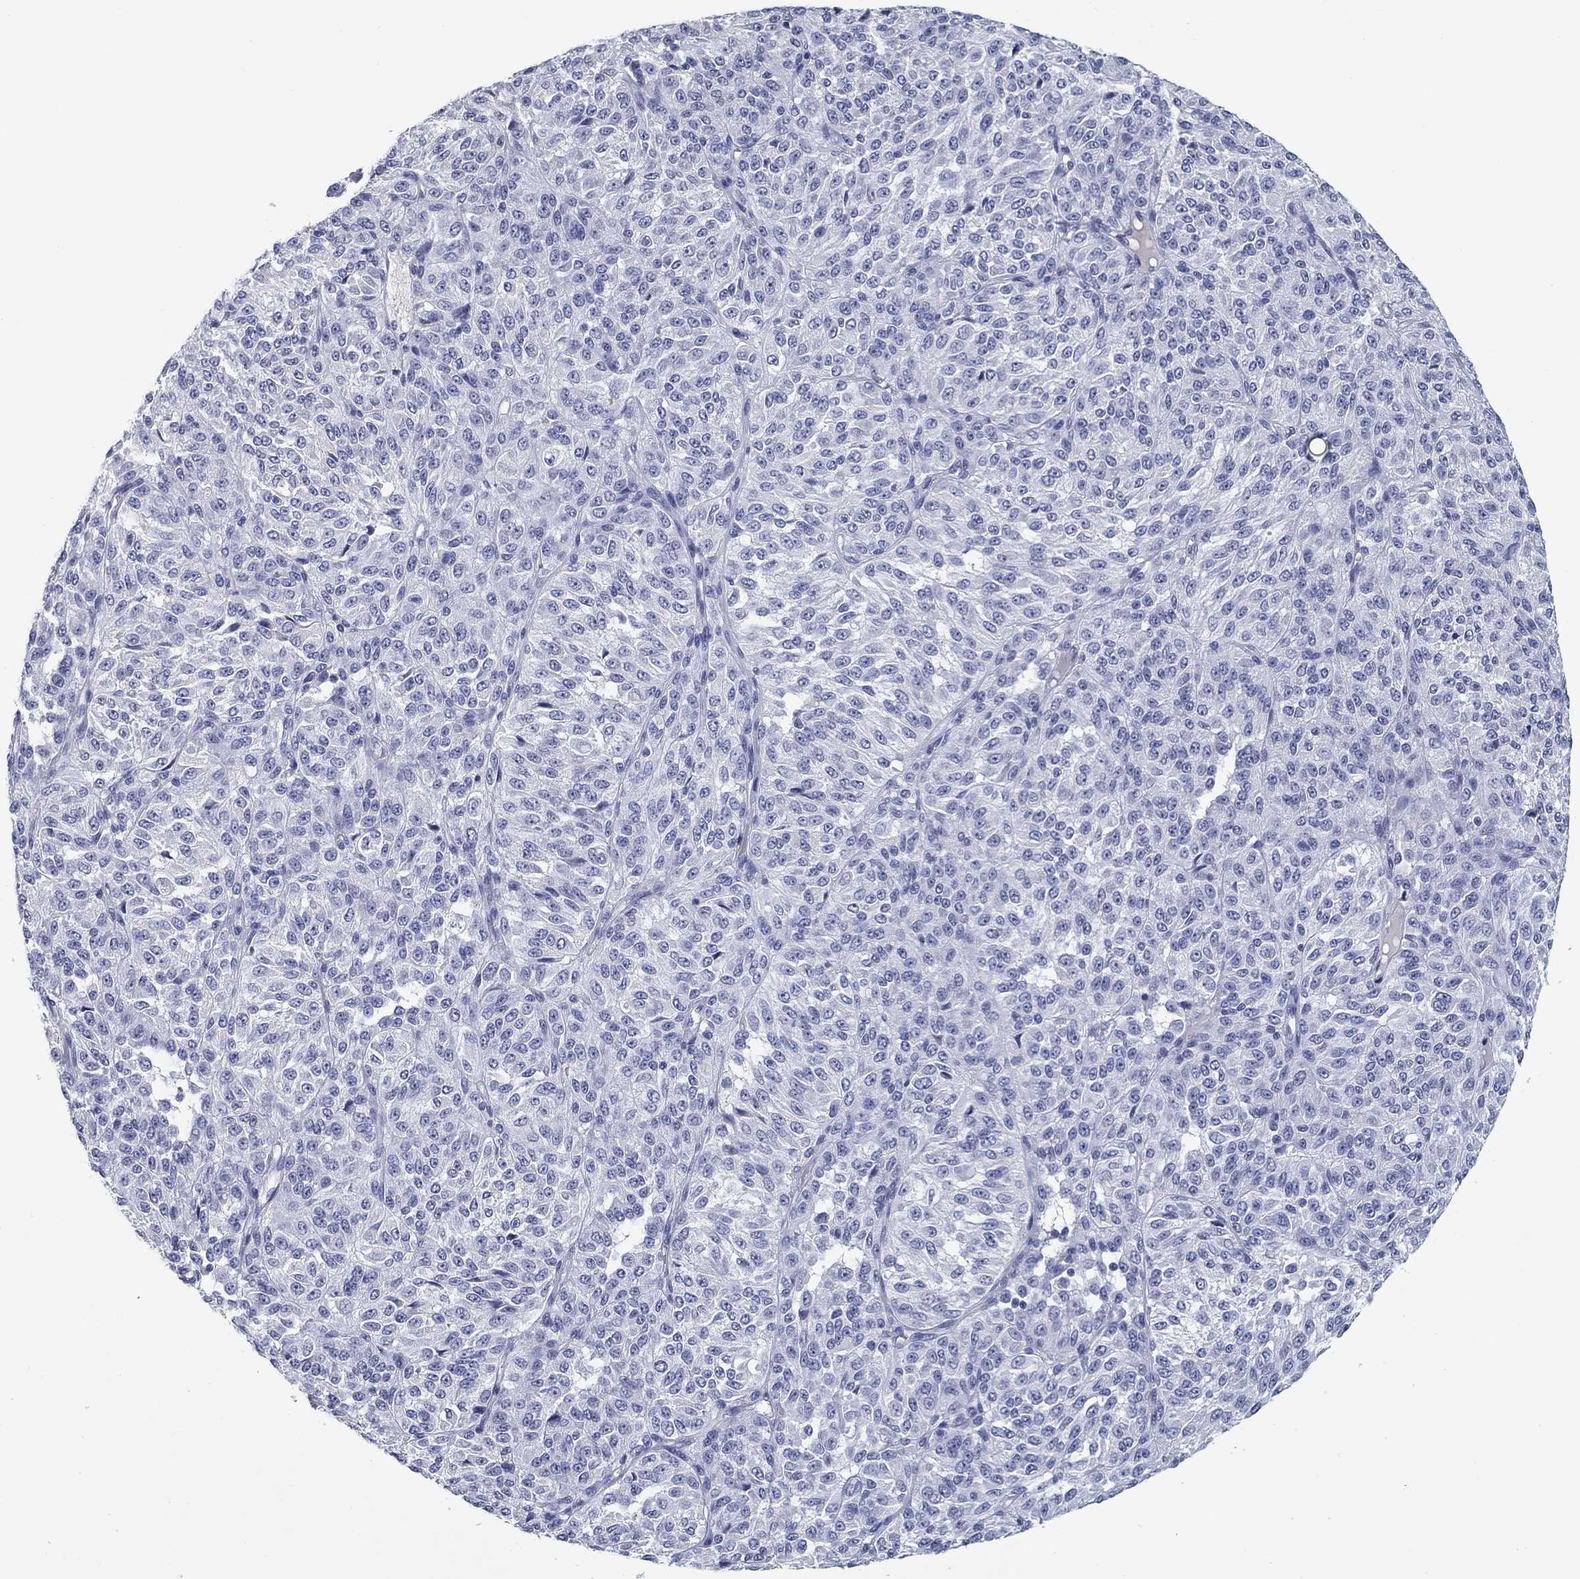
{"staining": {"intensity": "negative", "quantity": "none", "location": "none"}, "tissue": "melanoma", "cell_type": "Tumor cells", "image_type": "cancer", "snomed": [{"axis": "morphology", "description": "Malignant melanoma, Metastatic site"}, {"axis": "topography", "description": "Brain"}], "caption": "Immunohistochemistry (IHC) micrograph of neoplastic tissue: human malignant melanoma (metastatic site) stained with DAB (3,3'-diaminobenzidine) demonstrates no significant protein positivity in tumor cells. (Brightfield microscopy of DAB immunohistochemistry at high magnification).", "gene": "CD79B", "patient": {"sex": "female", "age": 56}}